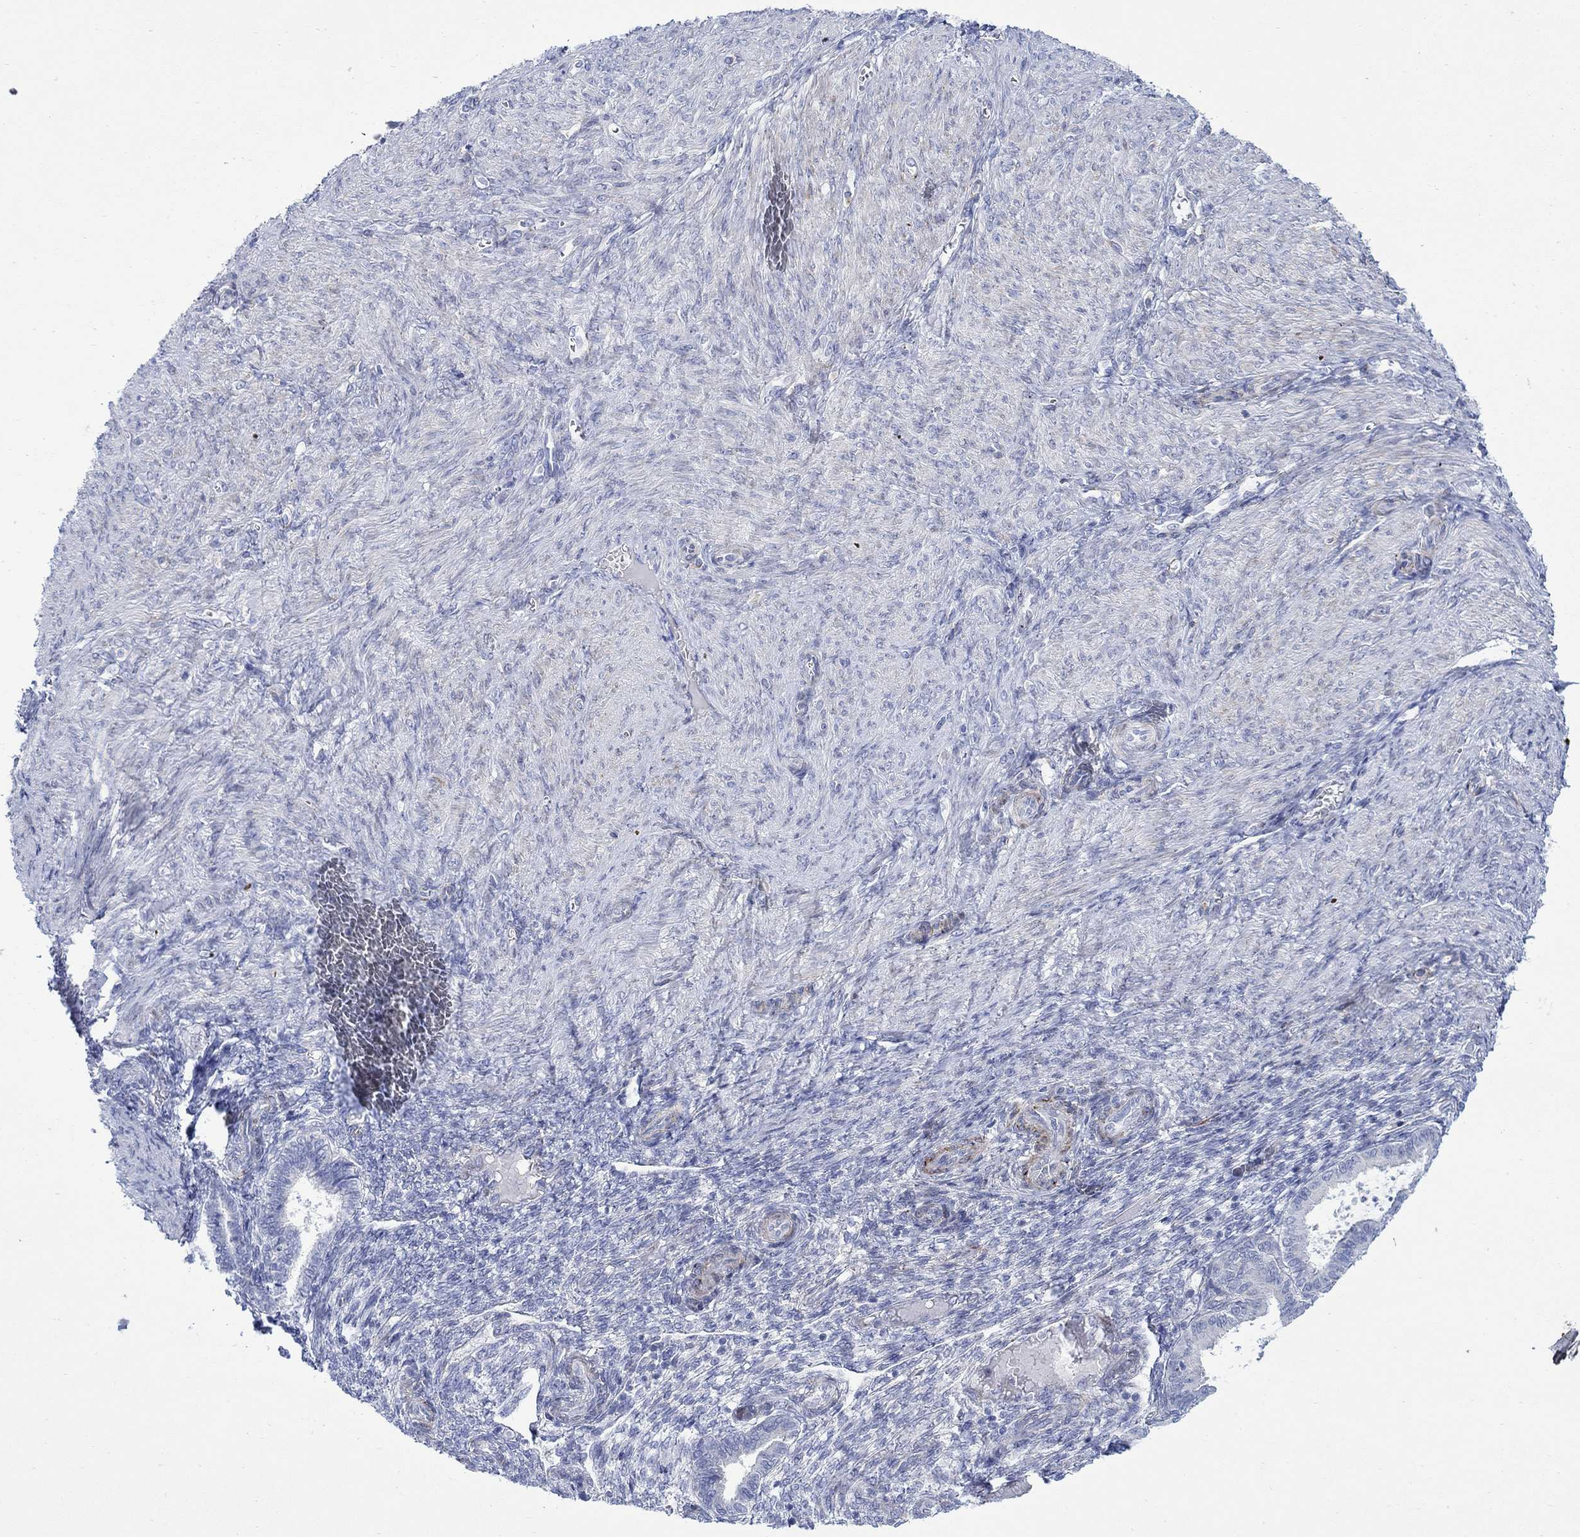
{"staining": {"intensity": "negative", "quantity": "none", "location": "none"}, "tissue": "endometrium", "cell_type": "Cells in endometrial stroma", "image_type": "normal", "snomed": [{"axis": "morphology", "description": "Normal tissue, NOS"}, {"axis": "topography", "description": "Endometrium"}], "caption": "A high-resolution histopathology image shows immunohistochemistry (IHC) staining of unremarkable endometrium, which shows no significant expression in cells in endometrial stroma. (DAB (3,3'-diaminobenzidine) IHC visualized using brightfield microscopy, high magnification).", "gene": "KSR2", "patient": {"sex": "female", "age": 43}}